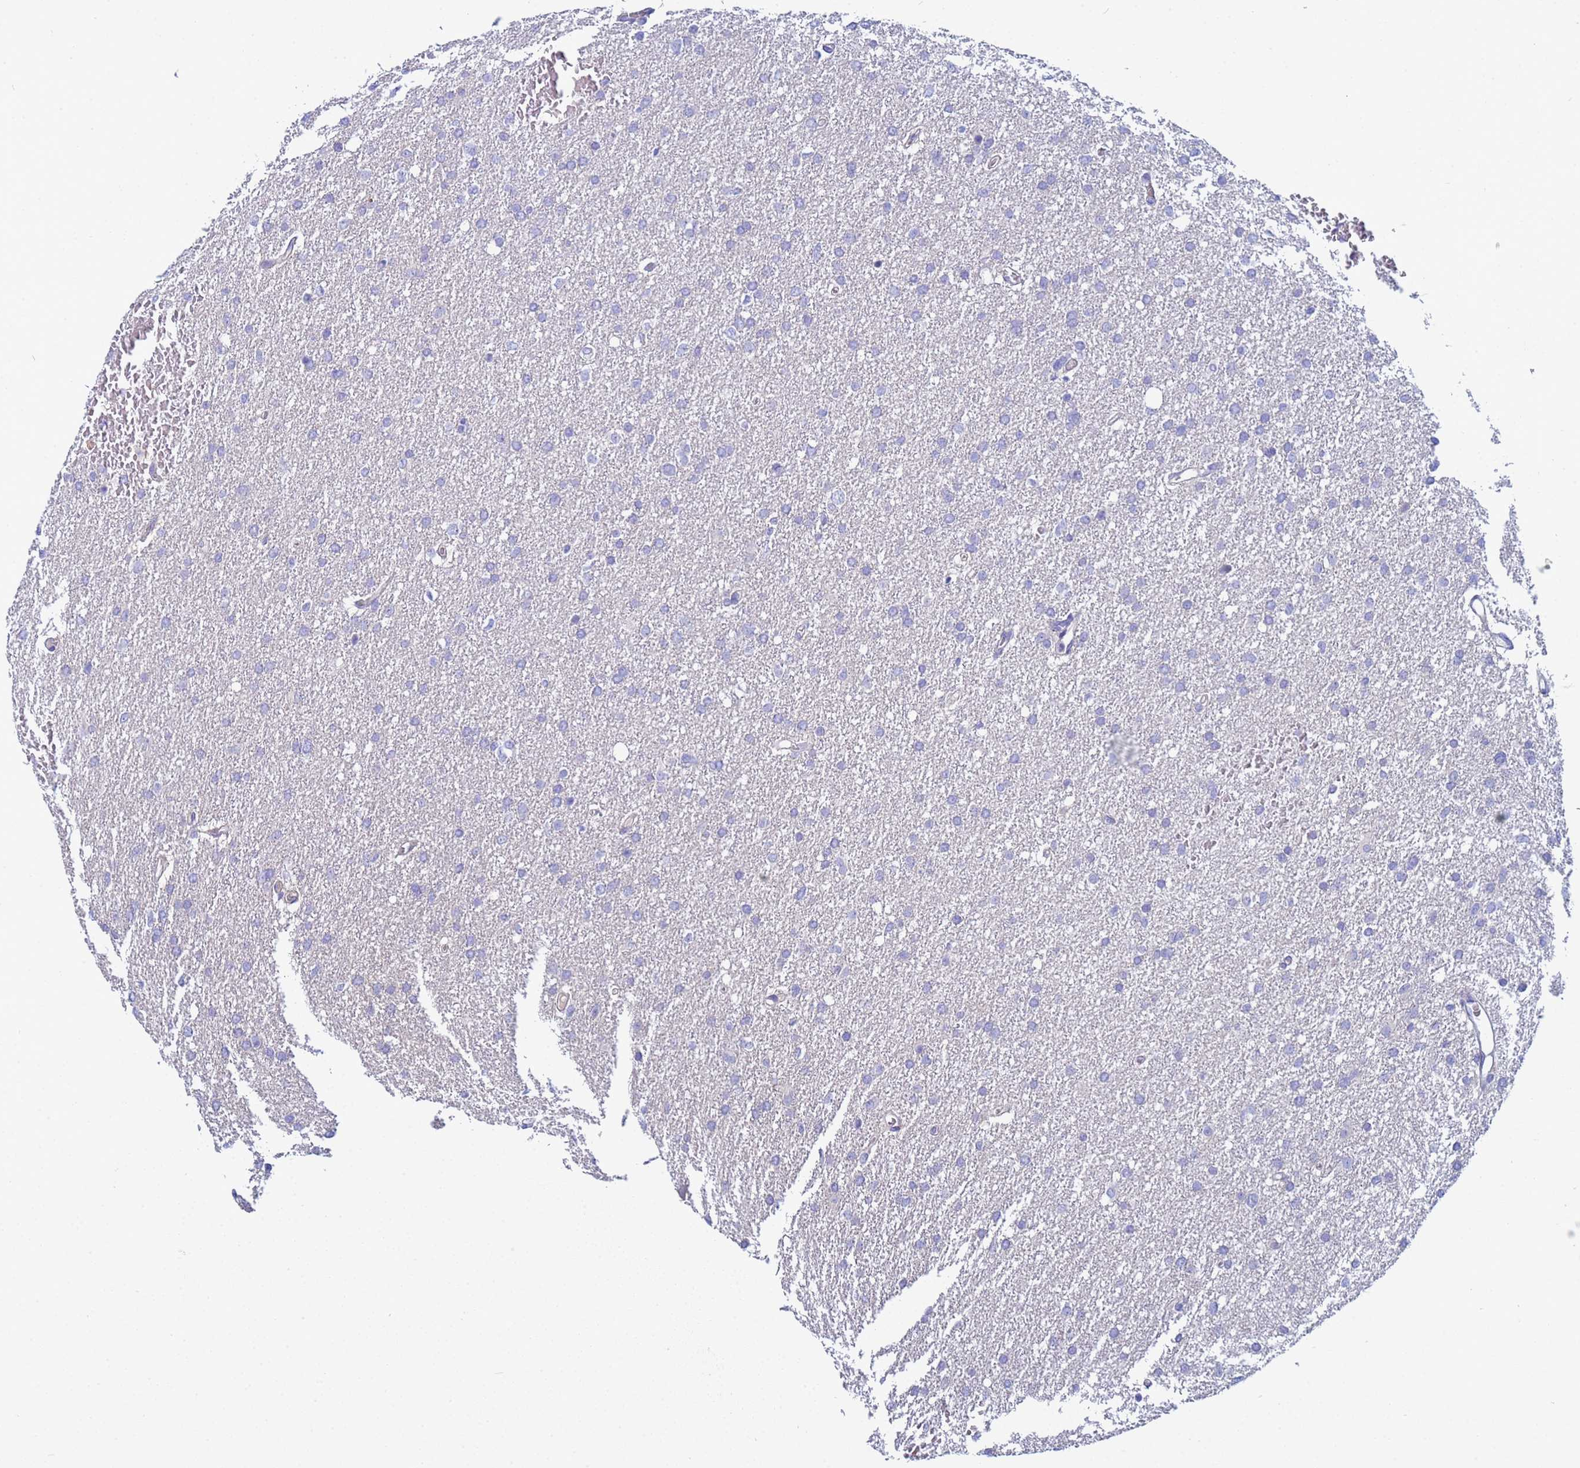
{"staining": {"intensity": "negative", "quantity": "none", "location": "none"}, "tissue": "glioma", "cell_type": "Tumor cells", "image_type": "cancer", "snomed": [{"axis": "morphology", "description": "Glioma, malignant, High grade"}, {"axis": "topography", "description": "Cerebral cortex"}], "caption": "DAB immunohistochemical staining of human malignant glioma (high-grade) exhibits no significant staining in tumor cells.", "gene": "PPP6R1", "patient": {"sex": "female", "age": 36}}